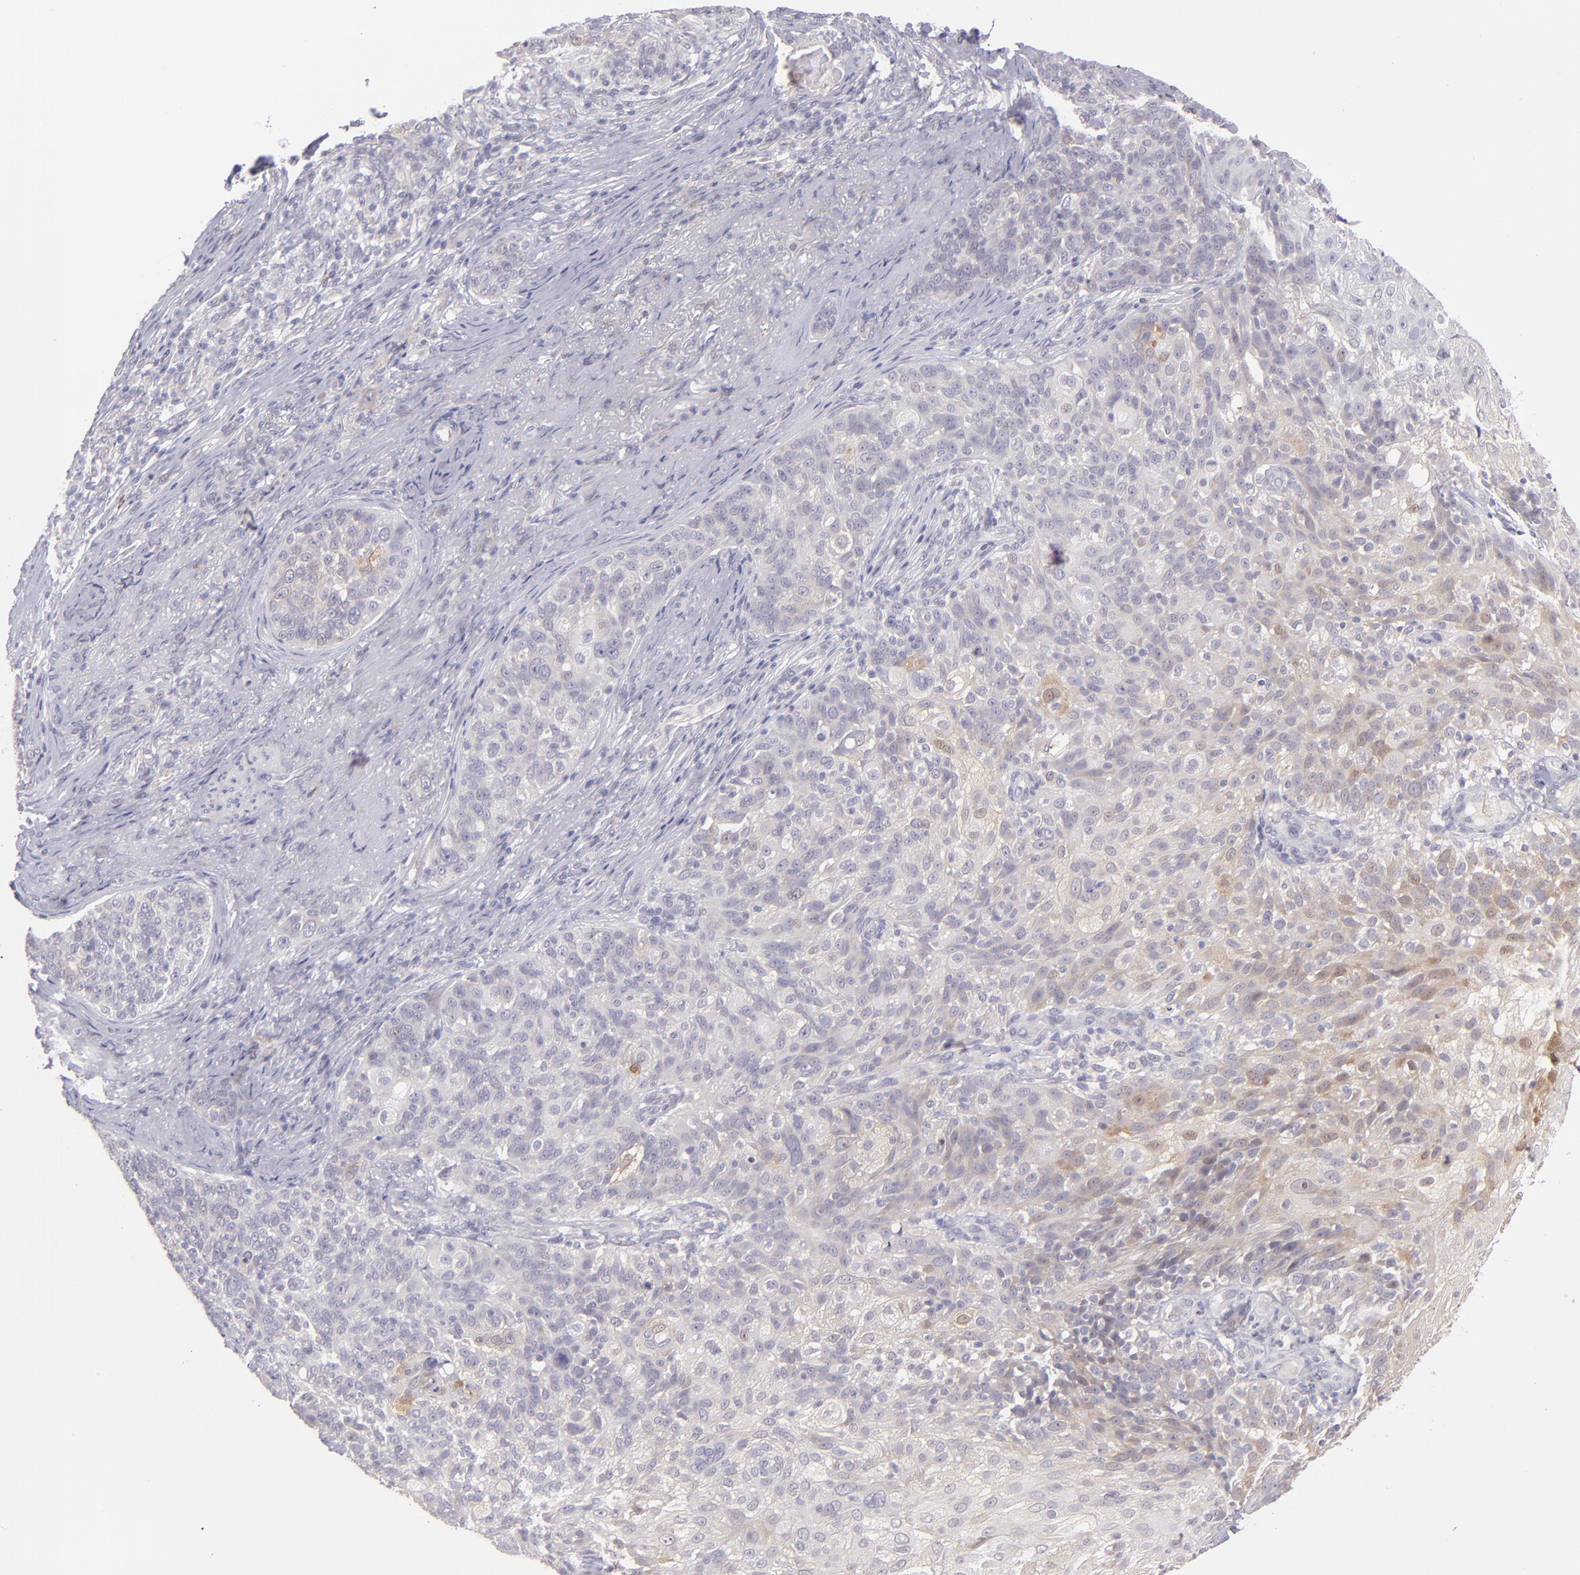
{"staining": {"intensity": "weak", "quantity": "25%-75%", "location": "cytoplasmic/membranous"}, "tissue": "skin cancer", "cell_type": "Tumor cells", "image_type": "cancer", "snomed": [{"axis": "morphology", "description": "Normal tissue, NOS"}, {"axis": "morphology", "description": "Squamous cell carcinoma, NOS"}, {"axis": "topography", "description": "Skin"}], "caption": "Human squamous cell carcinoma (skin) stained with a protein marker exhibits weak staining in tumor cells.", "gene": "TRAF3", "patient": {"sex": "female", "age": 83}}